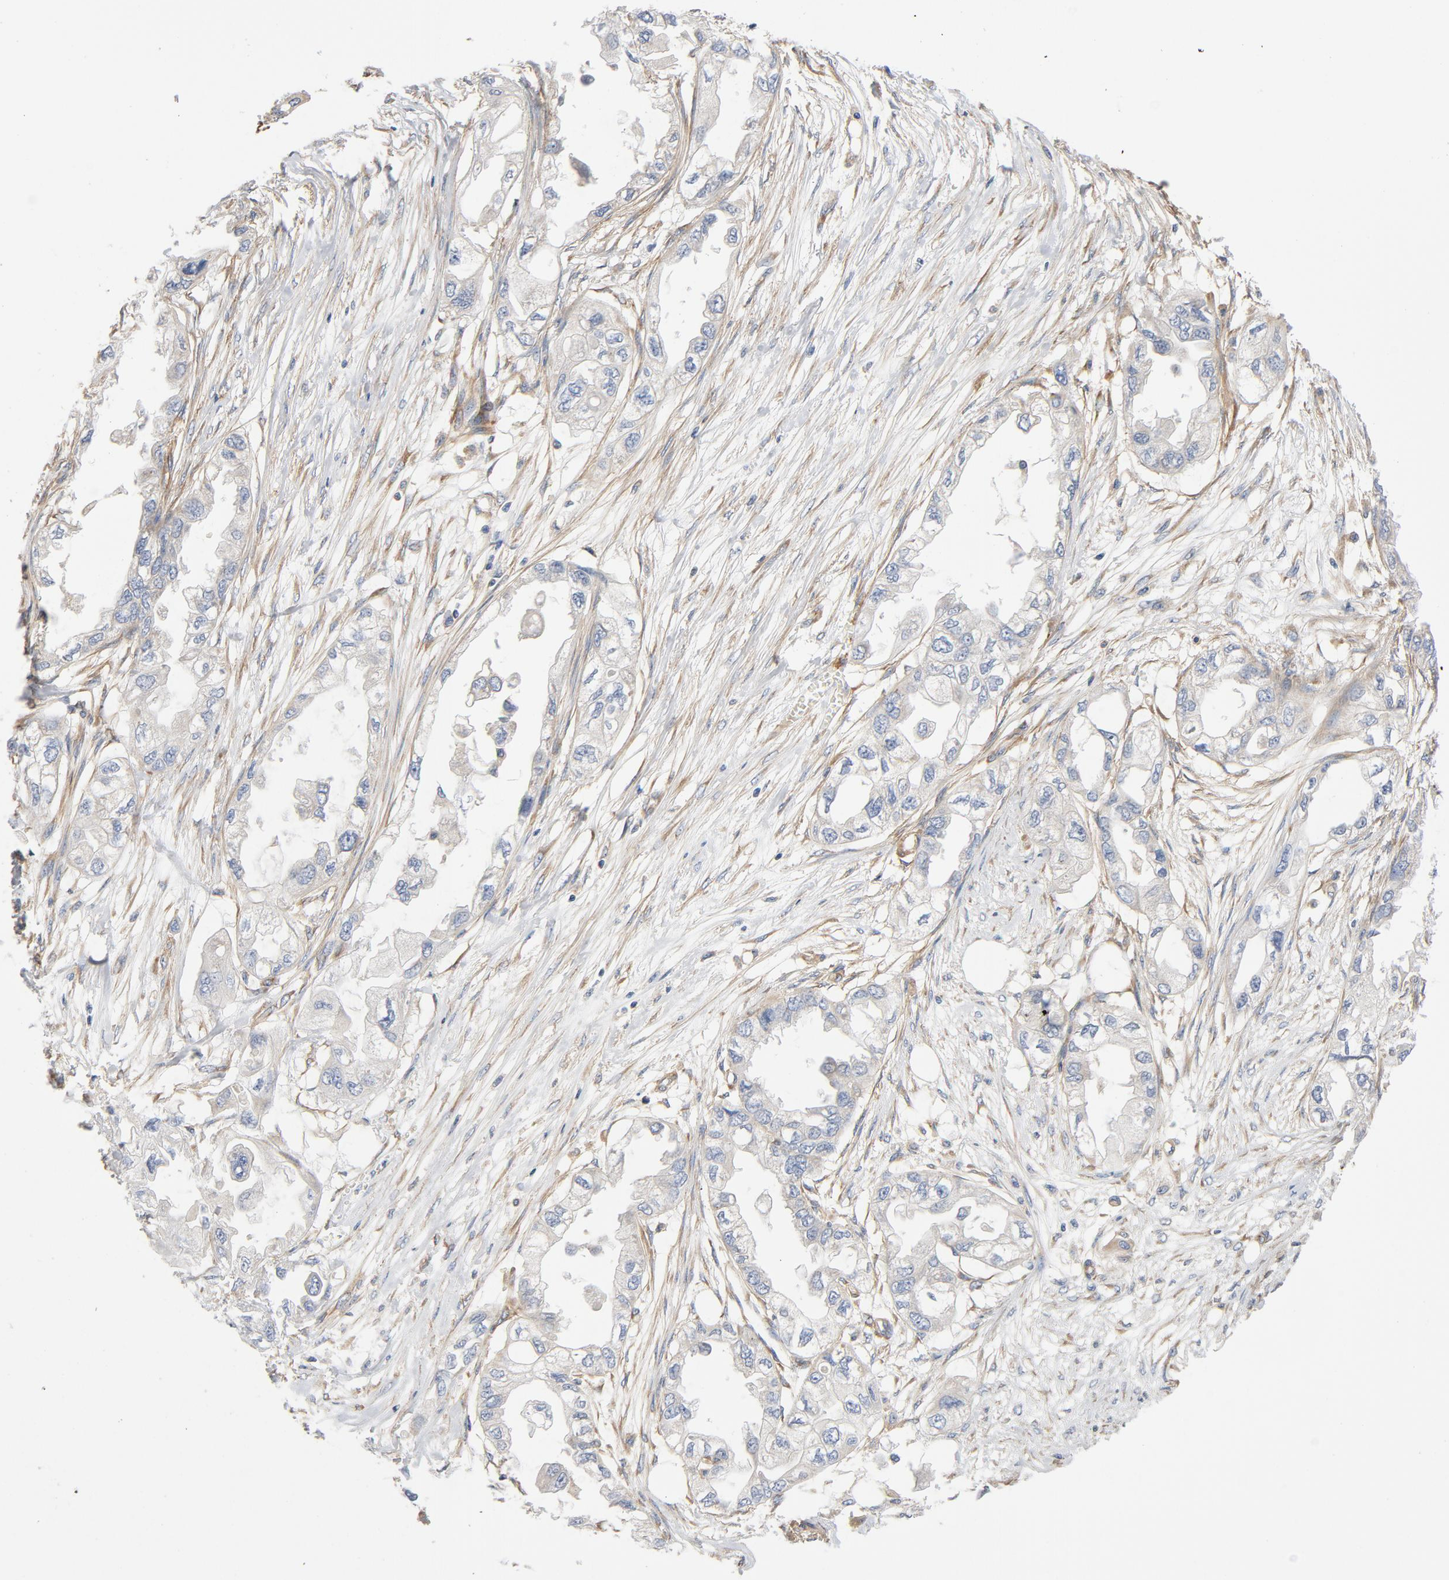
{"staining": {"intensity": "weak", "quantity": "<25%", "location": "cytoplasmic/membranous"}, "tissue": "endometrial cancer", "cell_type": "Tumor cells", "image_type": "cancer", "snomed": [{"axis": "morphology", "description": "Adenocarcinoma, NOS"}, {"axis": "topography", "description": "Endometrium"}], "caption": "Tumor cells are negative for protein expression in human endometrial cancer.", "gene": "ILK", "patient": {"sex": "female", "age": 67}}